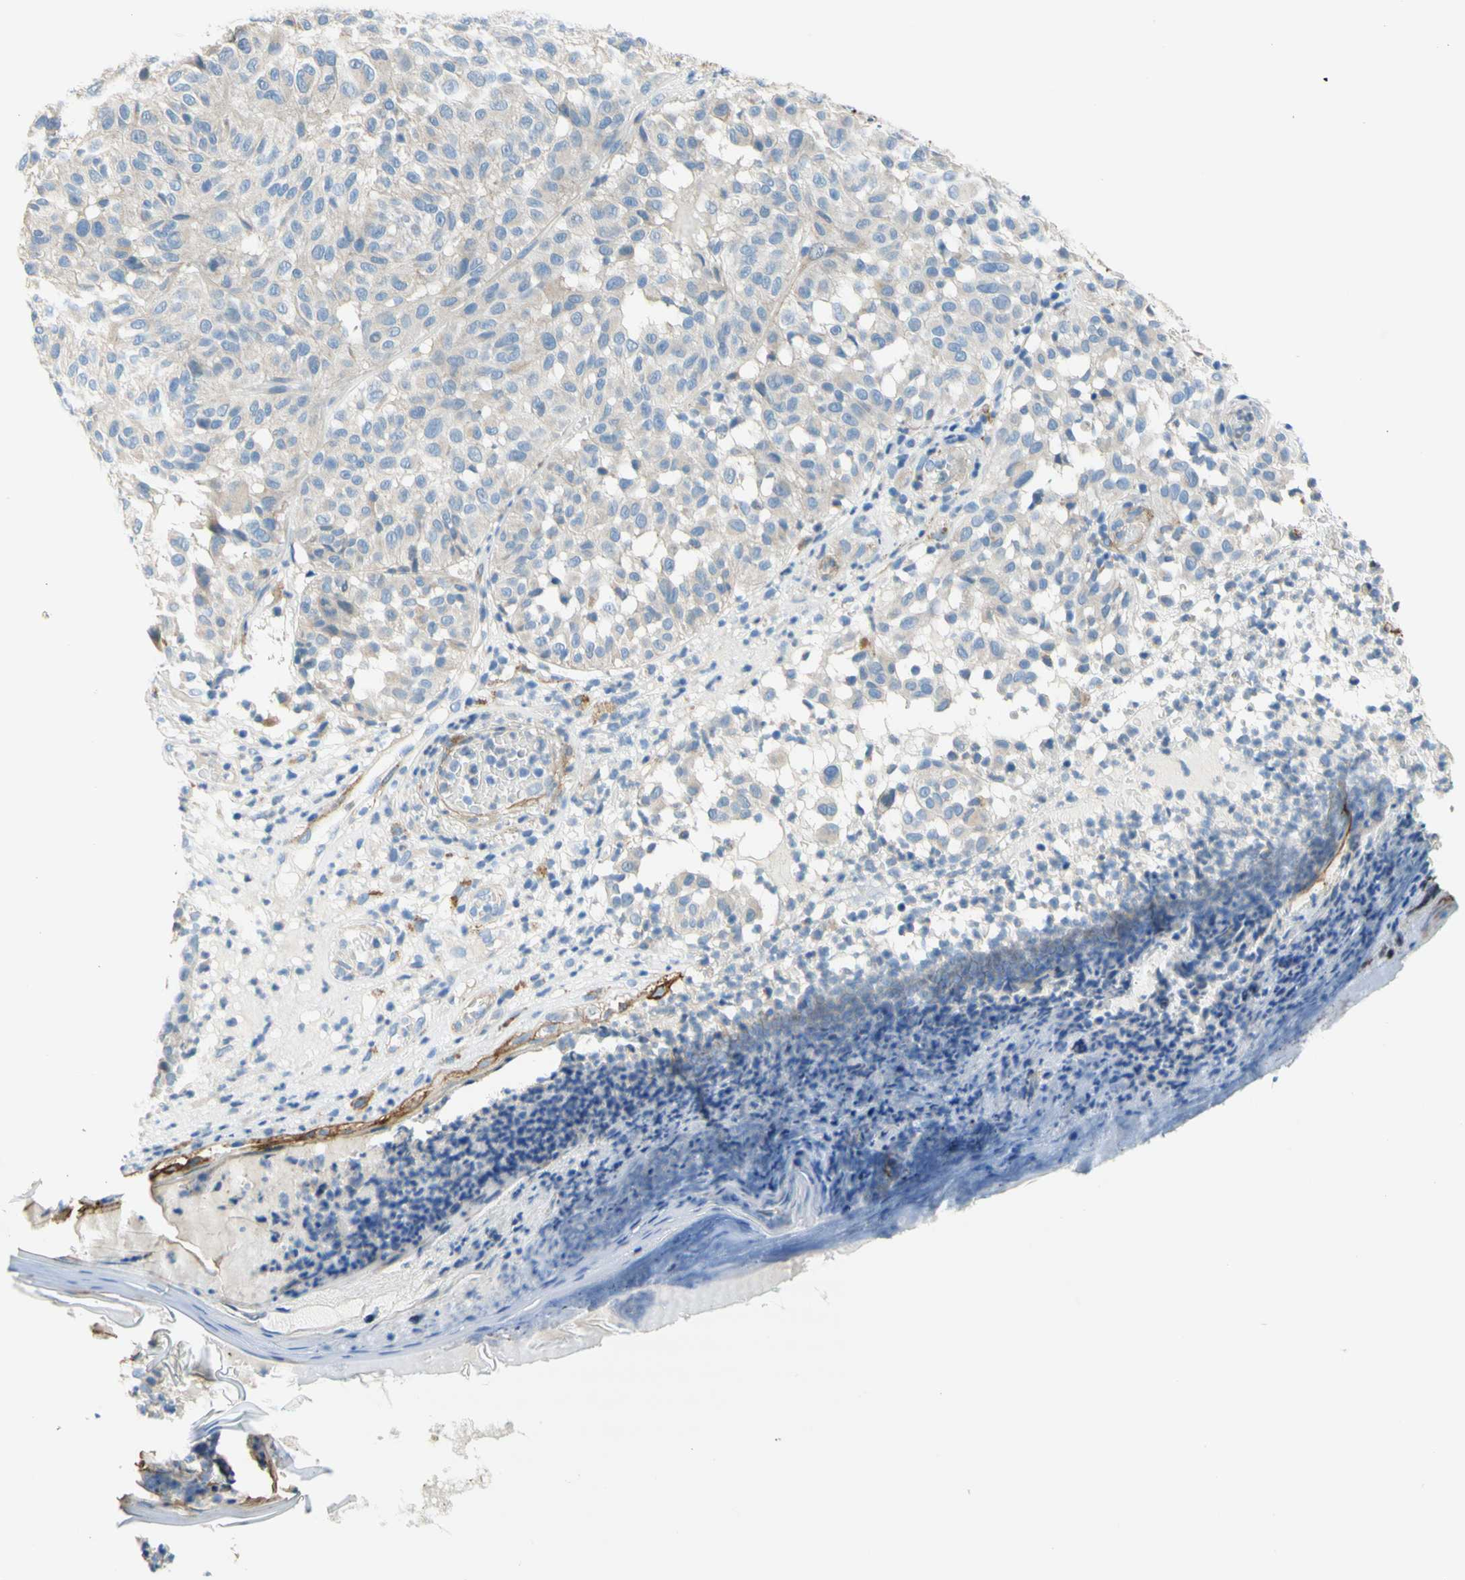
{"staining": {"intensity": "moderate", "quantity": ">75%", "location": "cytoplasmic/membranous"}, "tissue": "melanoma", "cell_type": "Tumor cells", "image_type": "cancer", "snomed": [{"axis": "morphology", "description": "Malignant melanoma, NOS"}, {"axis": "topography", "description": "Skin"}], "caption": "Protein staining of melanoma tissue shows moderate cytoplasmic/membranous positivity in about >75% of tumor cells. Nuclei are stained in blue.", "gene": "F3", "patient": {"sex": "female", "age": 46}}